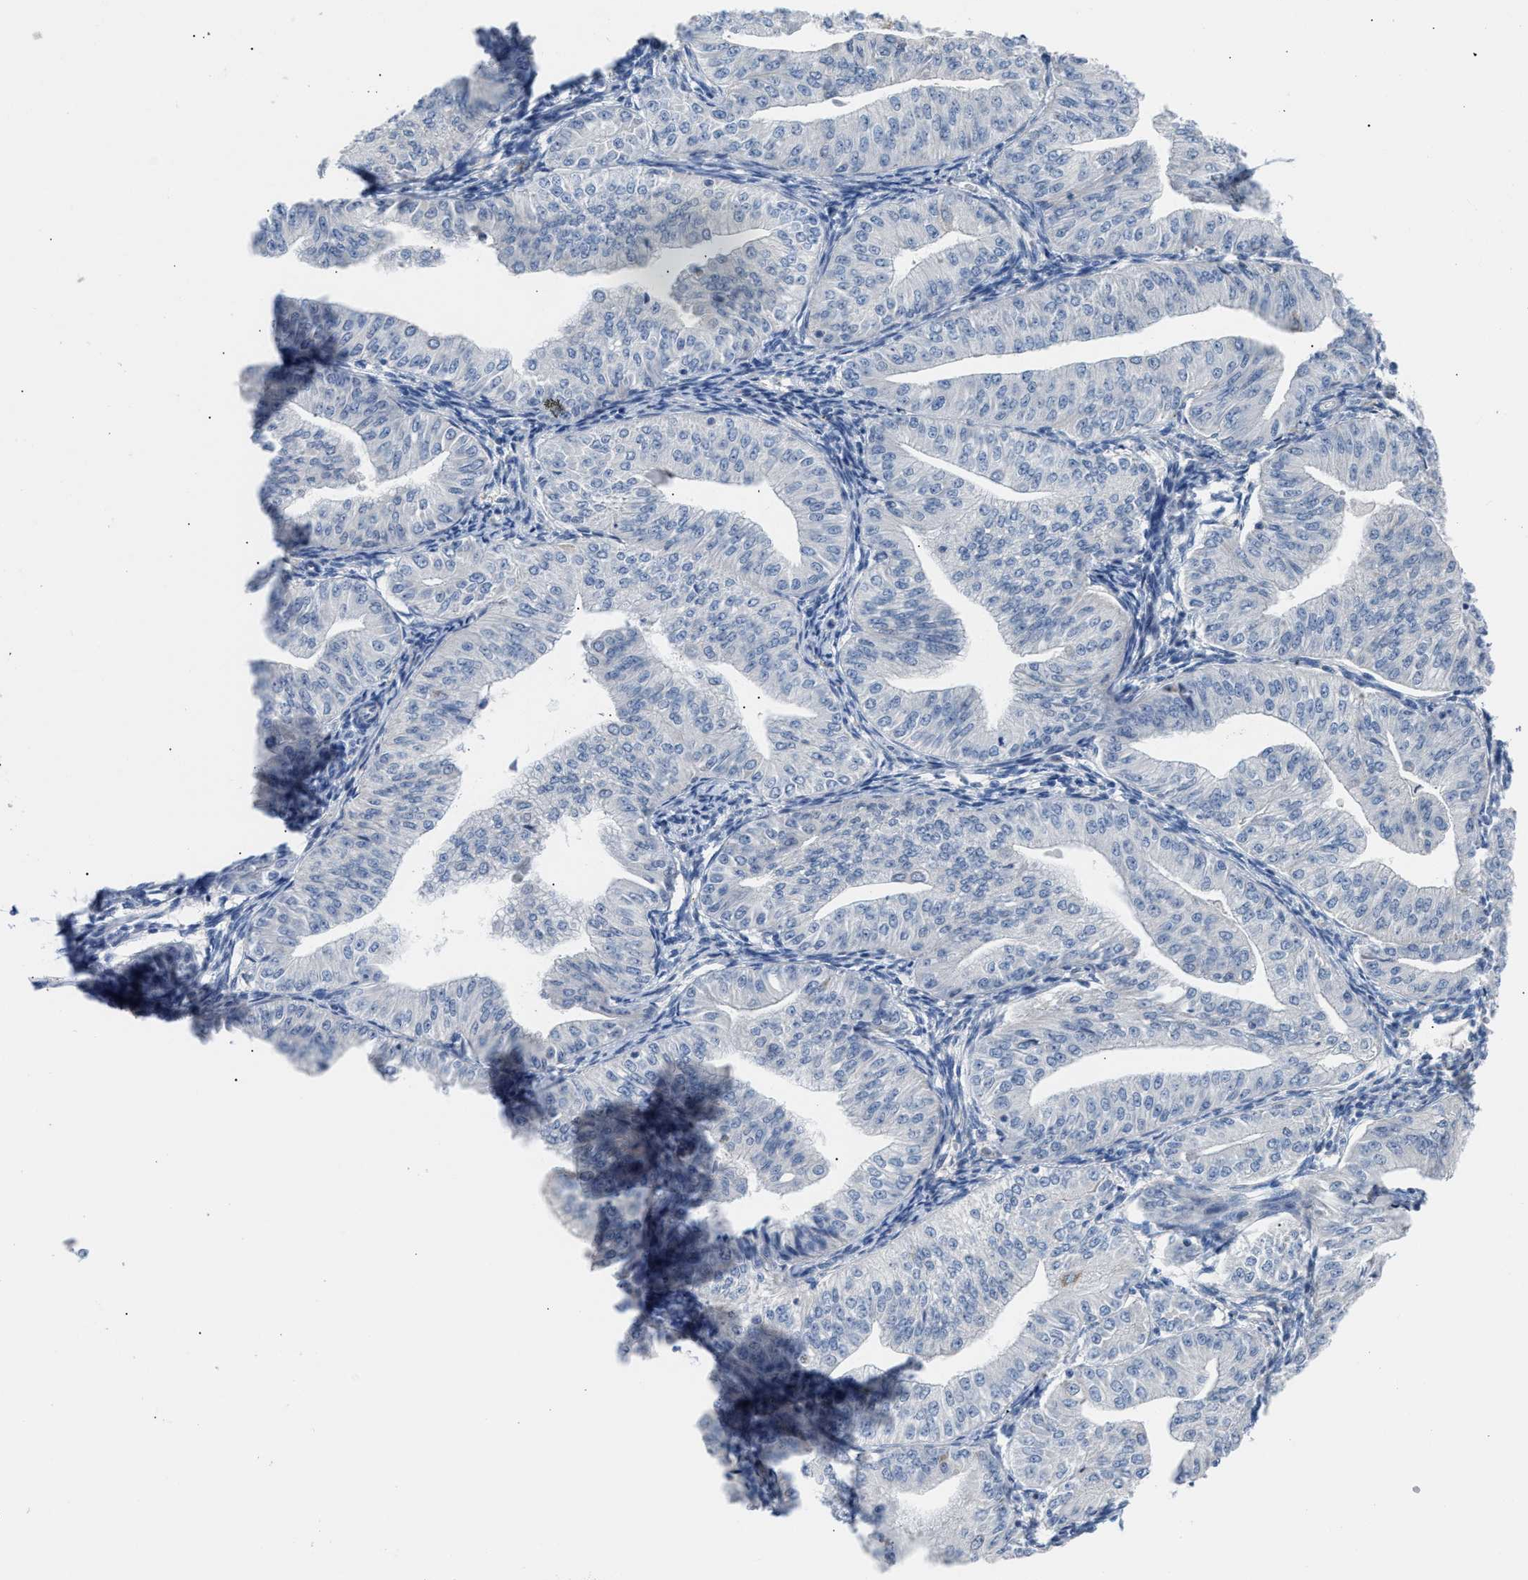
{"staining": {"intensity": "negative", "quantity": "none", "location": "none"}, "tissue": "endometrial cancer", "cell_type": "Tumor cells", "image_type": "cancer", "snomed": [{"axis": "morphology", "description": "Normal tissue, NOS"}, {"axis": "morphology", "description": "Adenocarcinoma, NOS"}, {"axis": "topography", "description": "Endometrium"}], "caption": "Tumor cells are negative for brown protein staining in endometrial cancer.", "gene": "TFPI", "patient": {"sex": "female", "age": 53}}